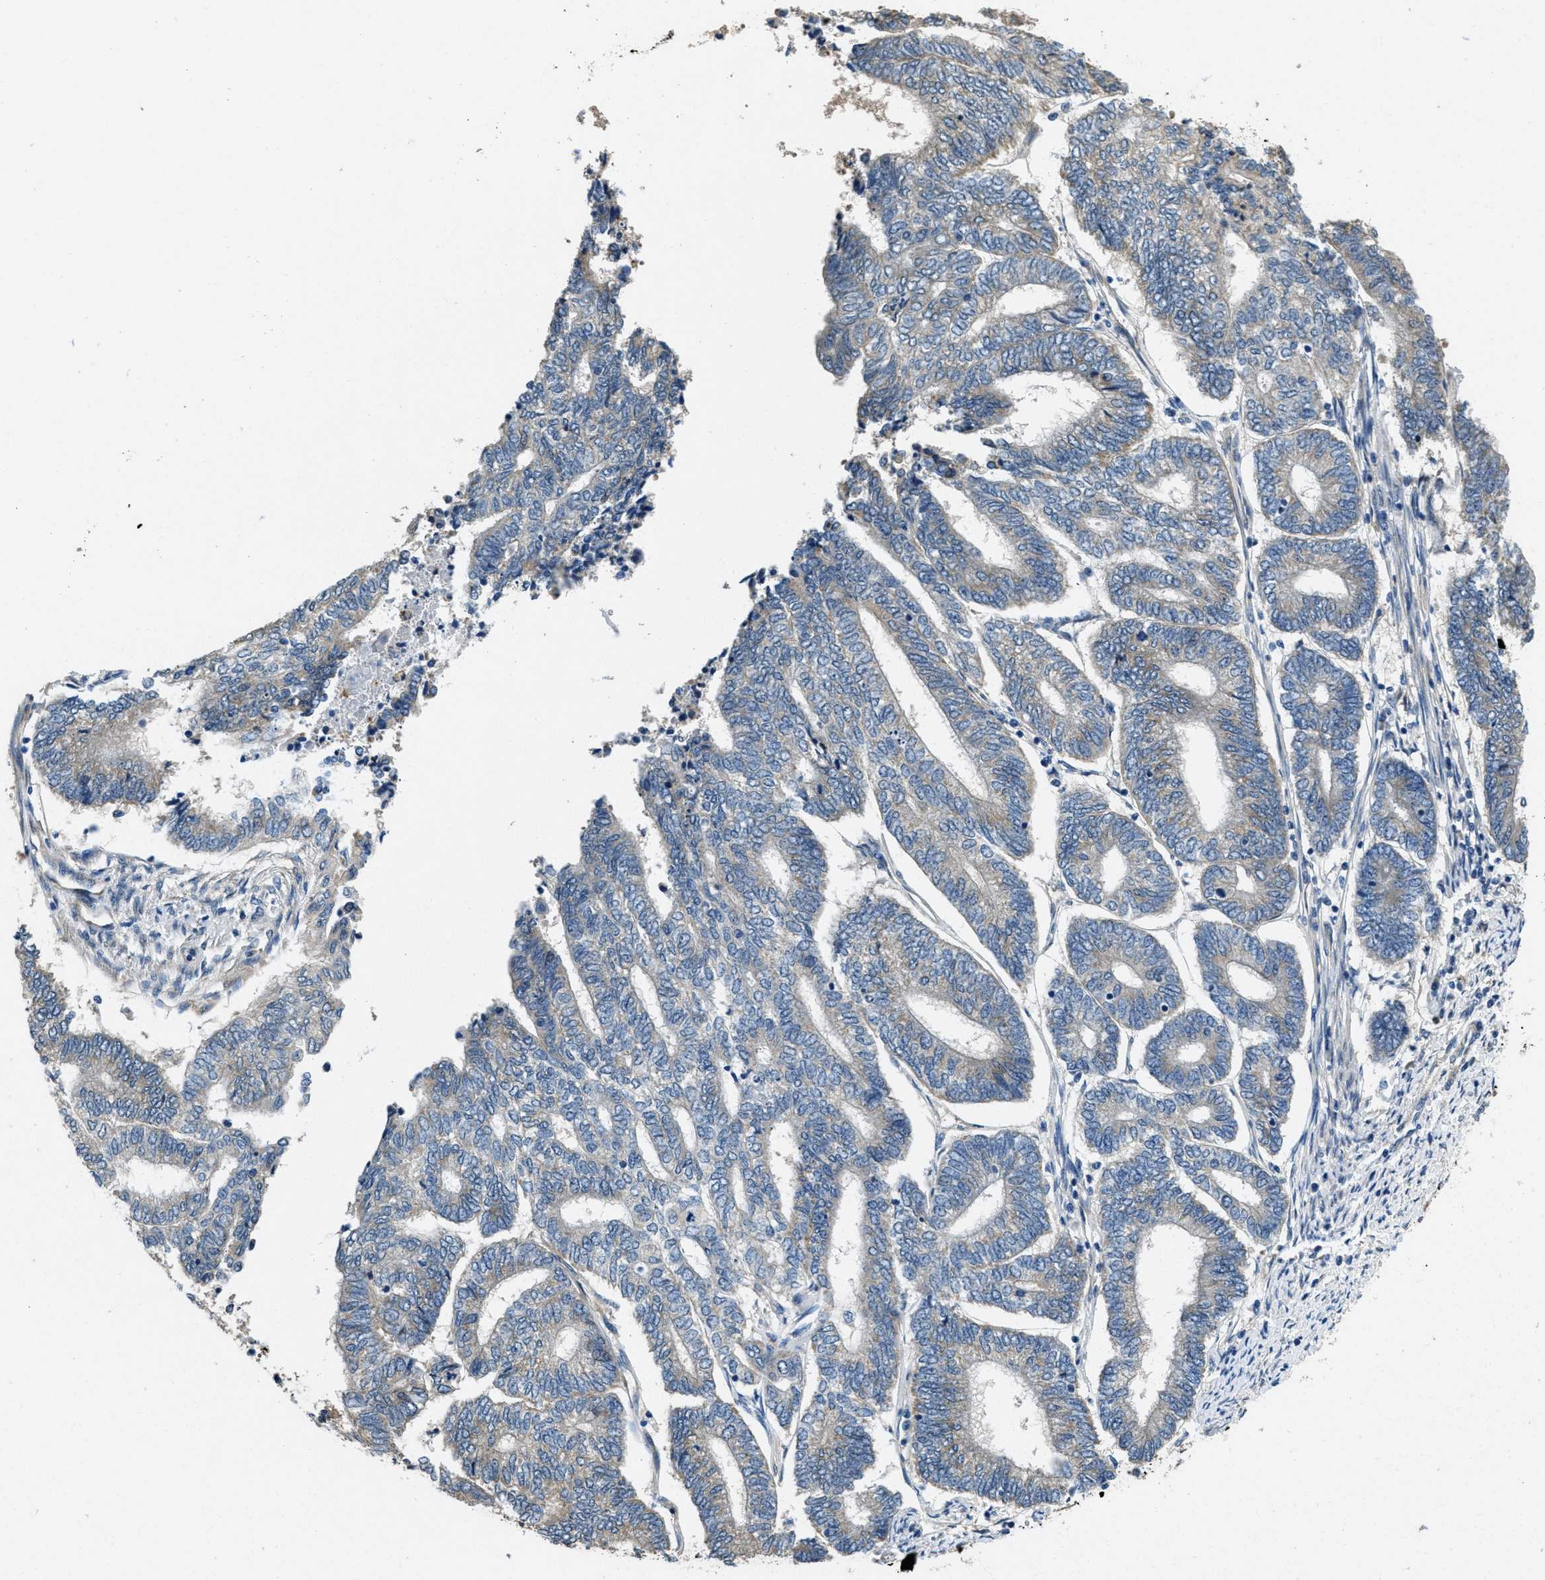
{"staining": {"intensity": "weak", "quantity": "<25%", "location": "cytoplasmic/membranous"}, "tissue": "endometrial cancer", "cell_type": "Tumor cells", "image_type": "cancer", "snomed": [{"axis": "morphology", "description": "Adenocarcinoma, NOS"}, {"axis": "topography", "description": "Uterus"}, {"axis": "topography", "description": "Endometrium"}], "caption": "An IHC histopathology image of adenocarcinoma (endometrial) is shown. There is no staining in tumor cells of adenocarcinoma (endometrial).", "gene": "TOMM70", "patient": {"sex": "female", "age": 70}}